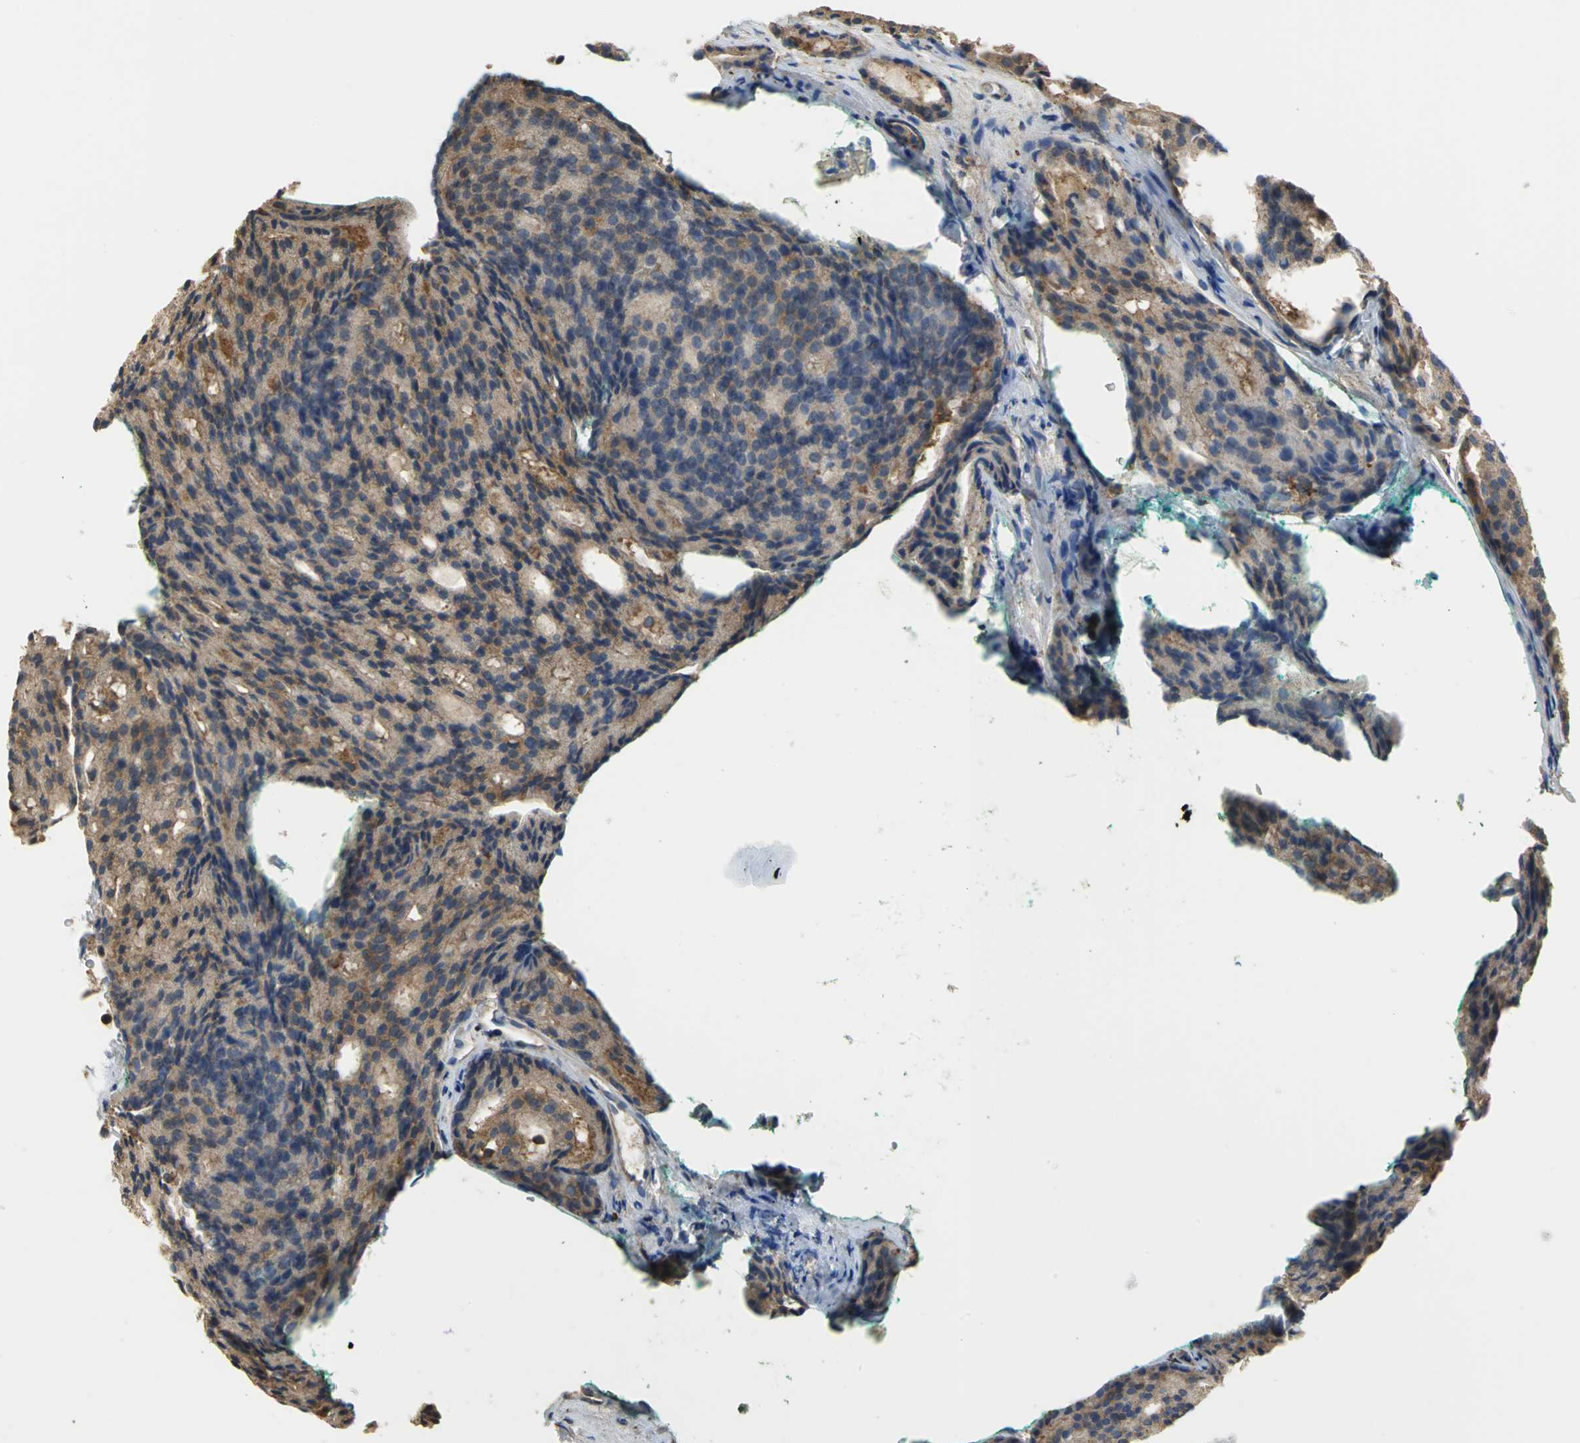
{"staining": {"intensity": "weak", "quantity": "25%-75%", "location": "cytoplasmic/membranous"}, "tissue": "prostate cancer", "cell_type": "Tumor cells", "image_type": "cancer", "snomed": [{"axis": "morphology", "description": "Adenocarcinoma, High grade"}, {"axis": "topography", "description": "Prostate"}], "caption": "About 25%-75% of tumor cells in human prostate cancer reveal weak cytoplasmic/membranous protein positivity as visualized by brown immunohistochemical staining.", "gene": "DIAPH2", "patient": {"sex": "male", "age": 64}}